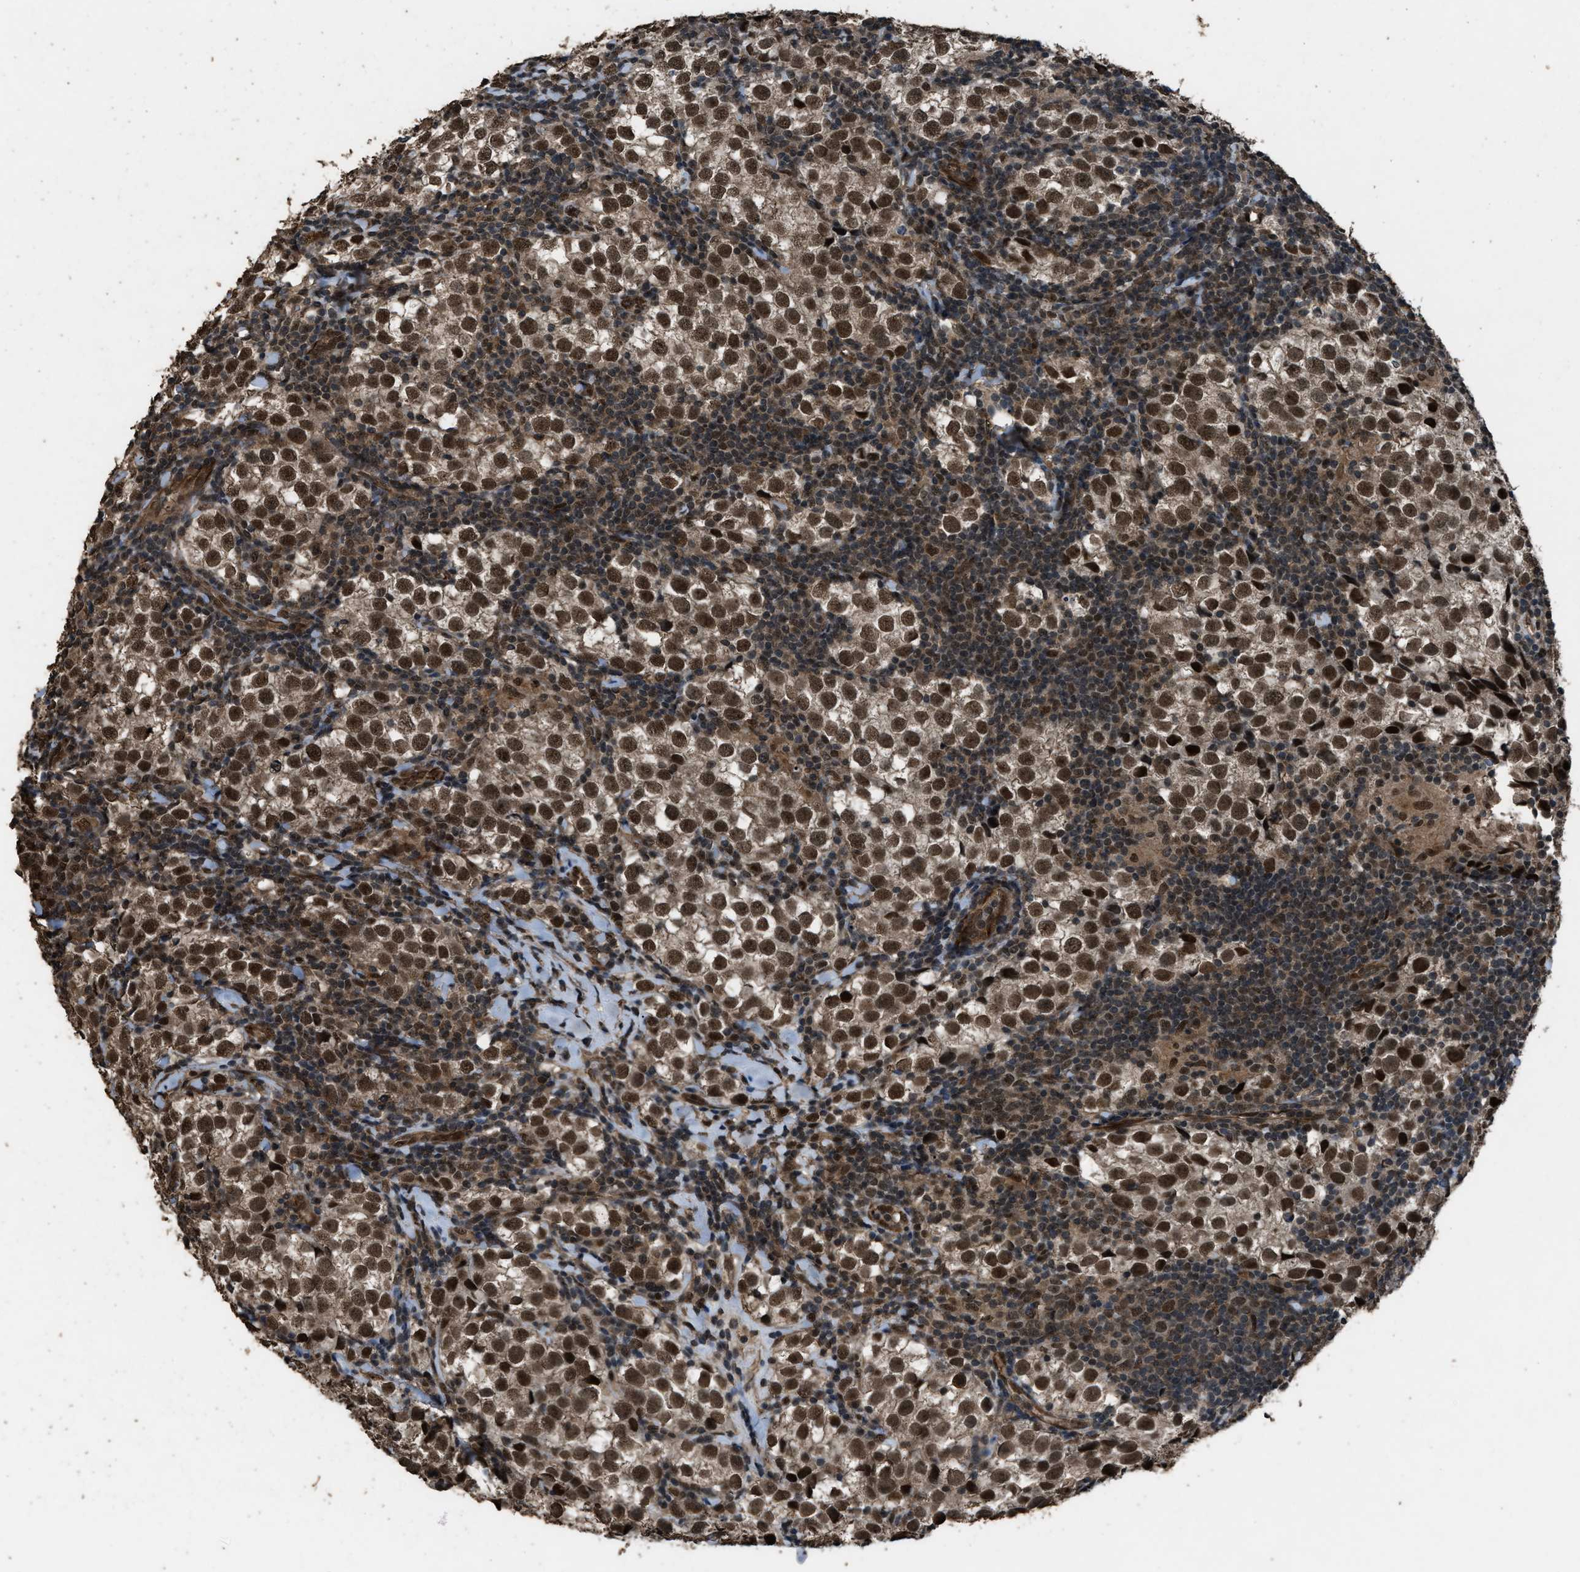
{"staining": {"intensity": "strong", "quantity": ">75%", "location": "nuclear"}, "tissue": "testis cancer", "cell_type": "Tumor cells", "image_type": "cancer", "snomed": [{"axis": "morphology", "description": "Seminoma, NOS"}, {"axis": "morphology", "description": "Carcinoma, Embryonal, NOS"}, {"axis": "topography", "description": "Testis"}], "caption": "Immunohistochemistry (IHC) micrograph of embryonal carcinoma (testis) stained for a protein (brown), which demonstrates high levels of strong nuclear staining in approximately >75% of tumor cells.", "gene": "SERTAD2", "patient": {"sex": "male", "age": 36}}